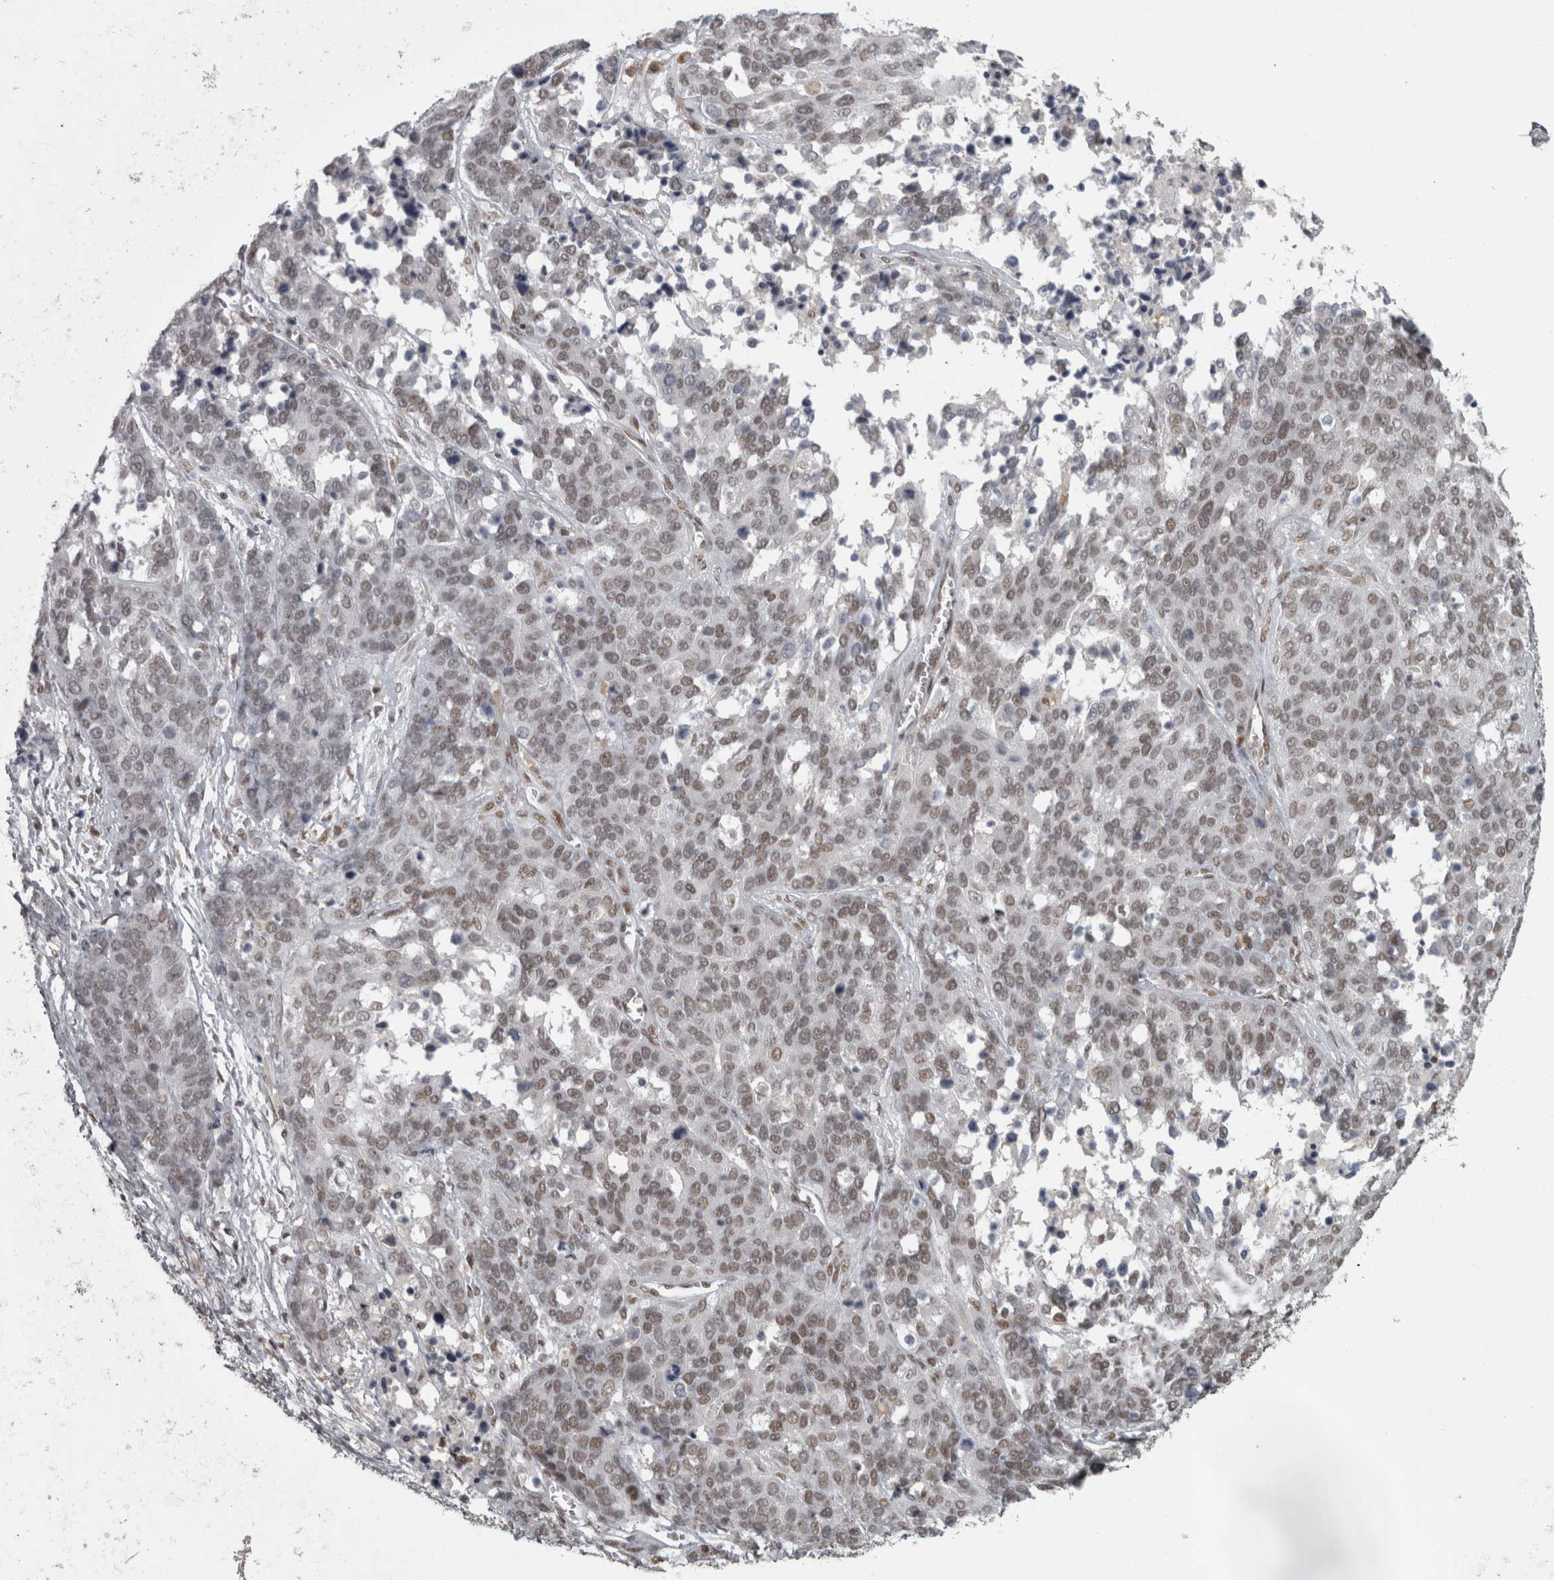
{"staining": {"intensity": "weak", "quantity": ">75%", "location": "nuclear"}, "tissue": "ovarian cancer", "cell_type": "Tumor cells", "image_type": "cancer", "snomed": [{"axis": "morphology", "description": "Cystadenocarcinoma, serous, NOS"}, {"axis": "topography", "description": "Ovary"}], "caption": "Brown immunohistochemical staining in ovarian cancer demonstrates weak nuclear expression in approximately >75% of tumor cells.", "gene": "MICU3", "patient": {"sex": "female", "age": 44}}